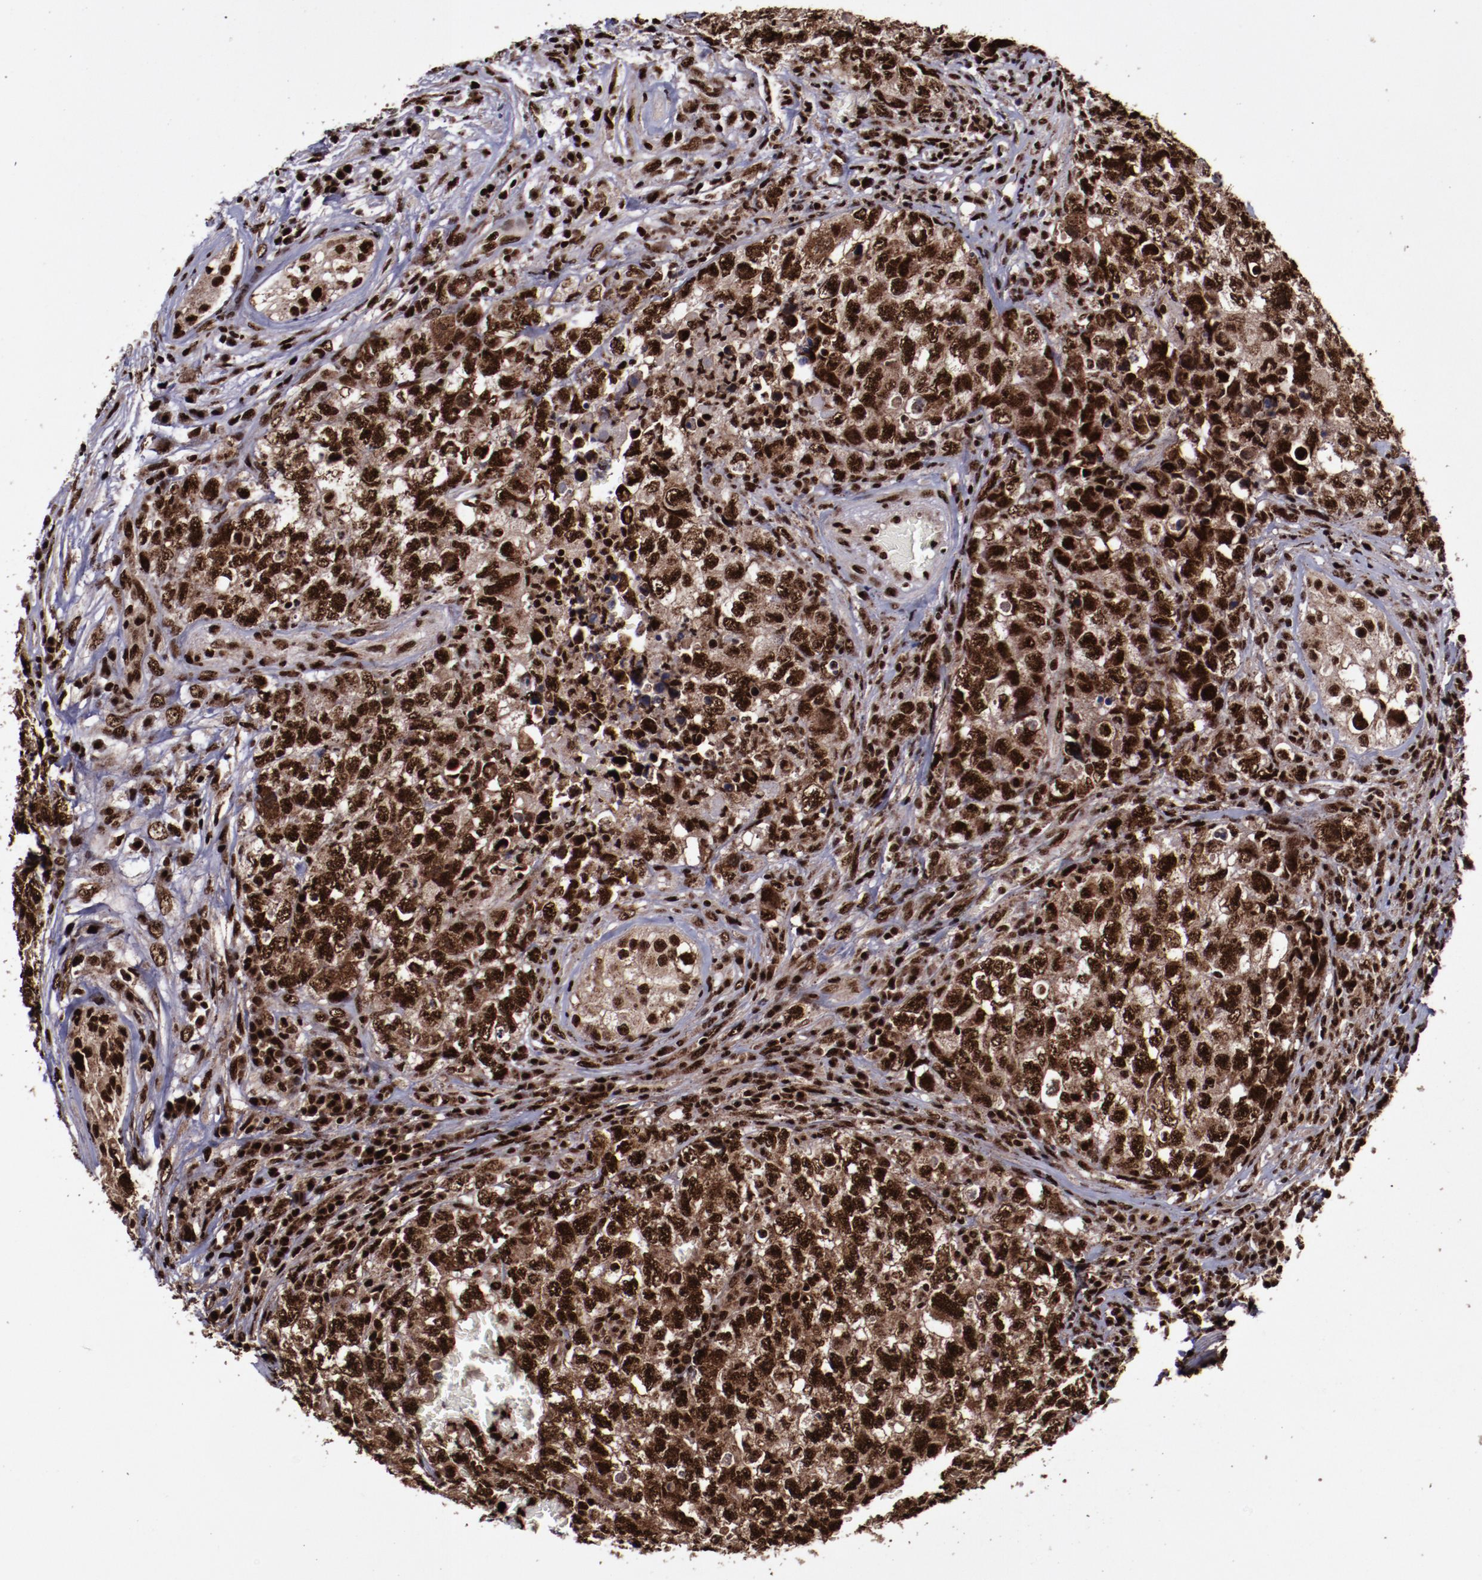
{"staining": {"intensity": "strong", "quantity": ">75%", "location": "cytoplasmic/membranous,nuclear"}, "tissue": "testis cancer", "cell_type": "Tumor cells", "image_type": "cancer", "snomed": [{"axis": "morphology", "description": "Carcinoma, Embryonal, NOS"}, {"axis": "topography", "description": "Testis"}], "caption": "Tumor cells reveal high levels of strong cytoplasmic/membranous and nuclear expression in approximately >75% of cells in human testis cancer. The staining was performed using DAB, with brown indicating positive protein expression. Nuclei are stained blue with hematoxylin.", "gene": "SNW1", "patient": {"sex": "male", "age": 31}}